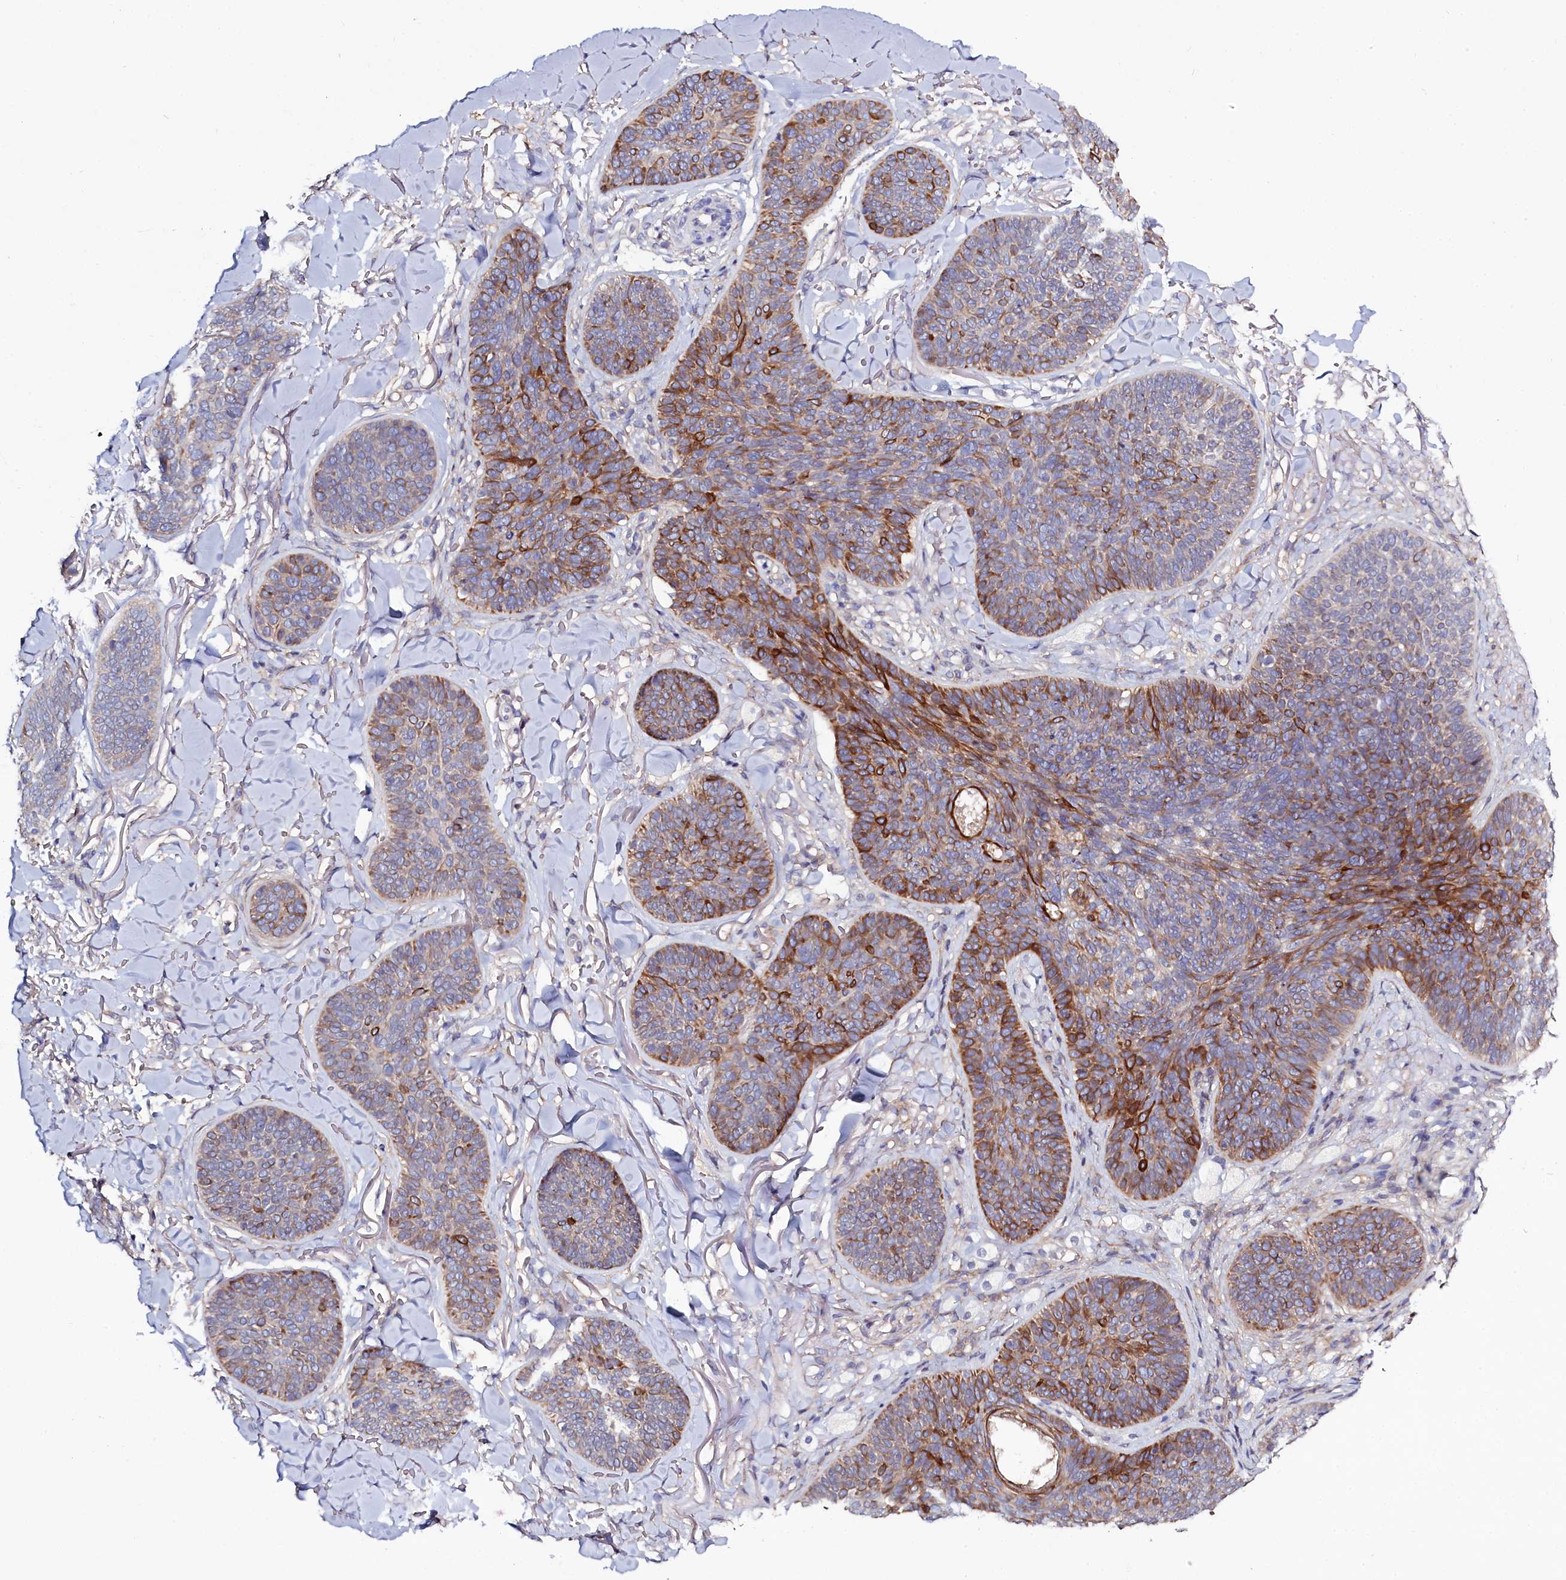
{"staining": {"intensity": "strong", "quantity": "25%-75%", "location": "cytoplasmic/membranous"}, "tissue": "skin cancer", "cell_type": "Tumor cells", "image_type": "cancer", "snomed": [{"axis": "morphology", "description": "Basal cell carcinoma"}, {"axis": "topography", "description": "Skin"}], "caption": "IHC of skin basal cell carcinoma demonstrates high levels of strong cytoplasmic/membranous expression in about 25%-75% of tumor cells.", "gene": "PDE6D", "patient": {"sex": "male", "age": 85}}